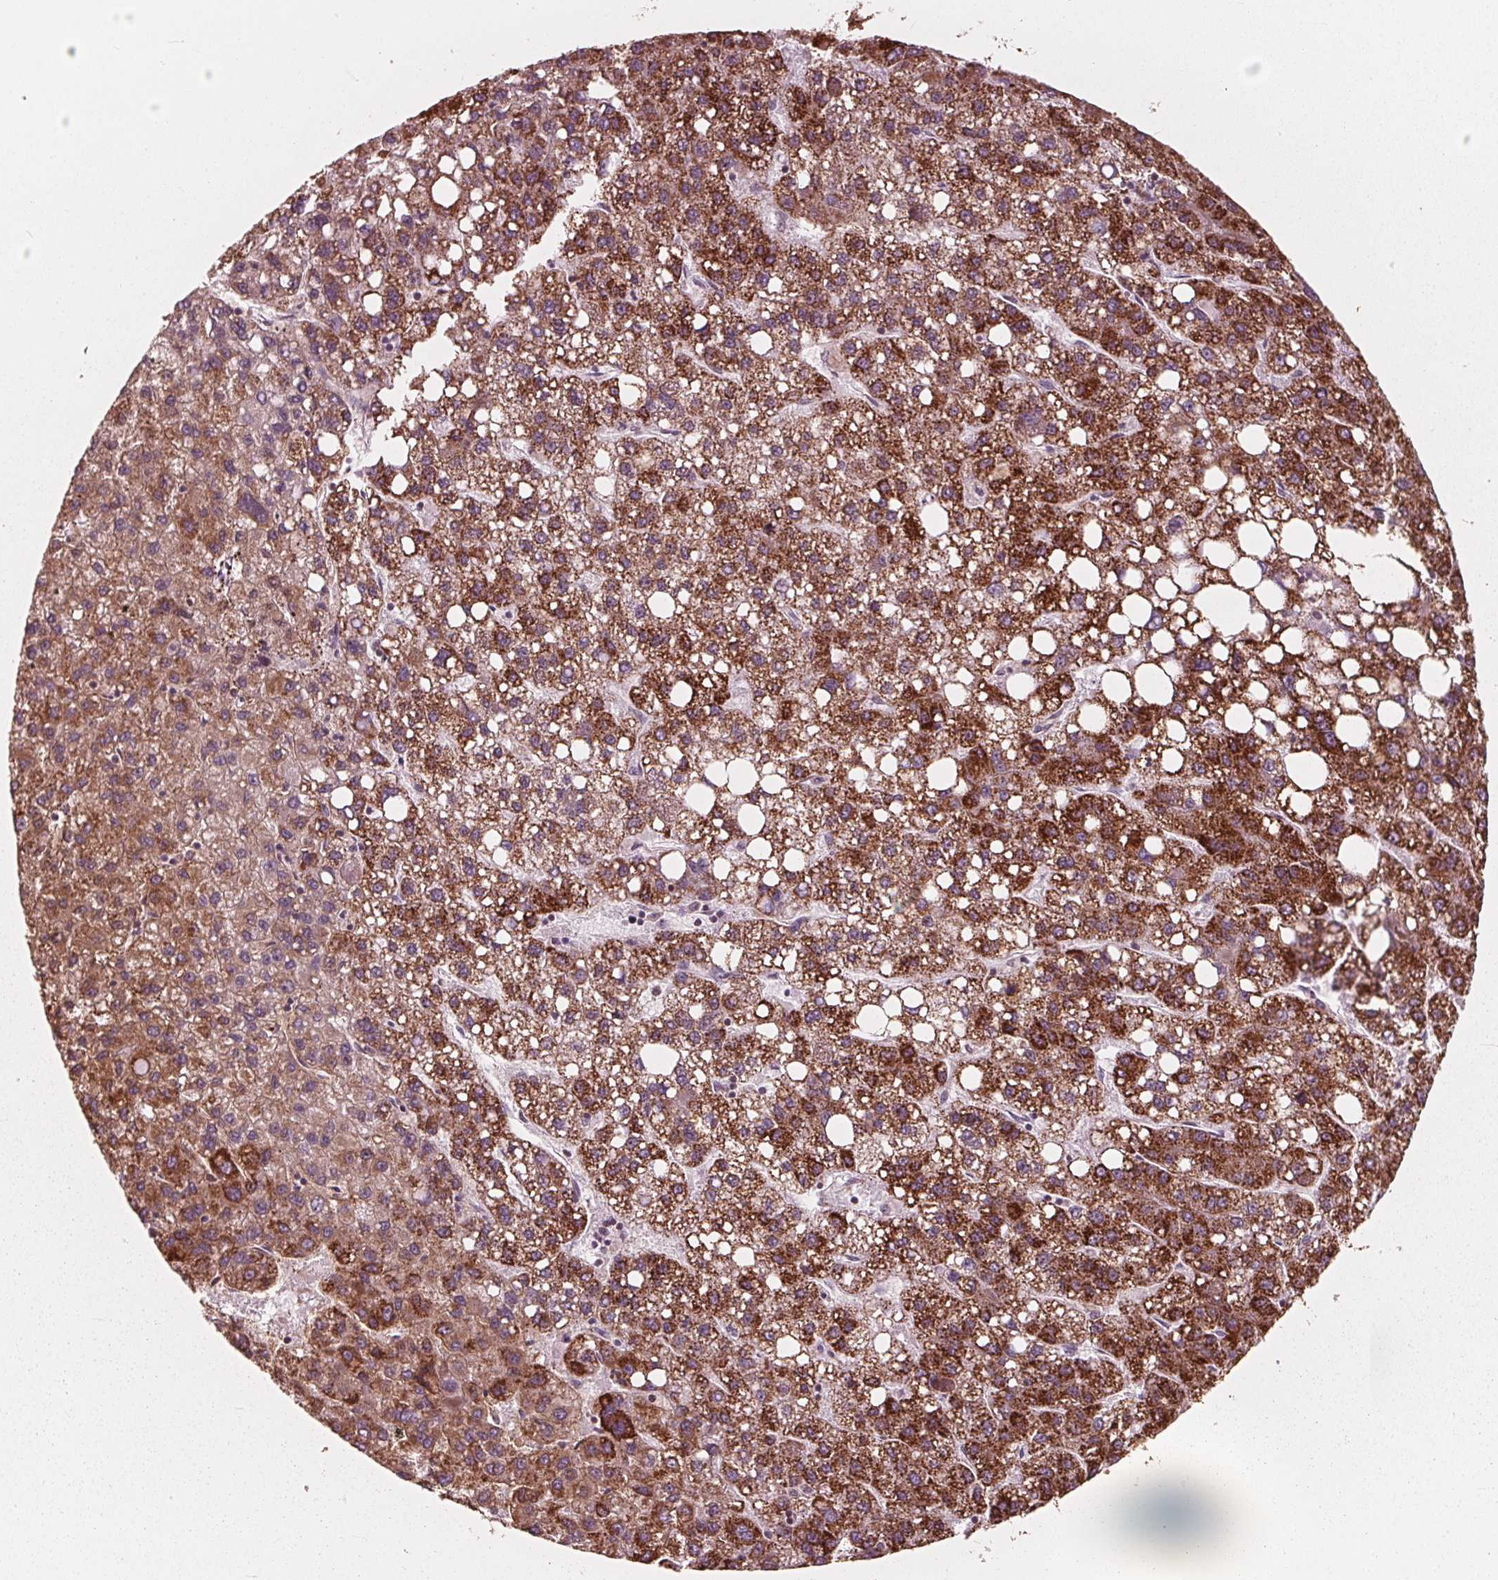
{"staining": {"intensity": "strong", "quantity": ">75%", "location": "cytoplasmic/membranous"}, "tissue": "liver cancer", "cell_type": "Tumor cells", "image_type": "cancer", "snomed": [{"axis": "morphology", "description": "Carcinoma, Hepatocellular, NOS"}, {"axis": "topography", "description": "Liver"}], "caption": "Human liver cancer stained with a protein marker shows strong staining in tumor cells.", "gene": "DCAF4L2", "patient": {"sex": "female", "age": 82}}